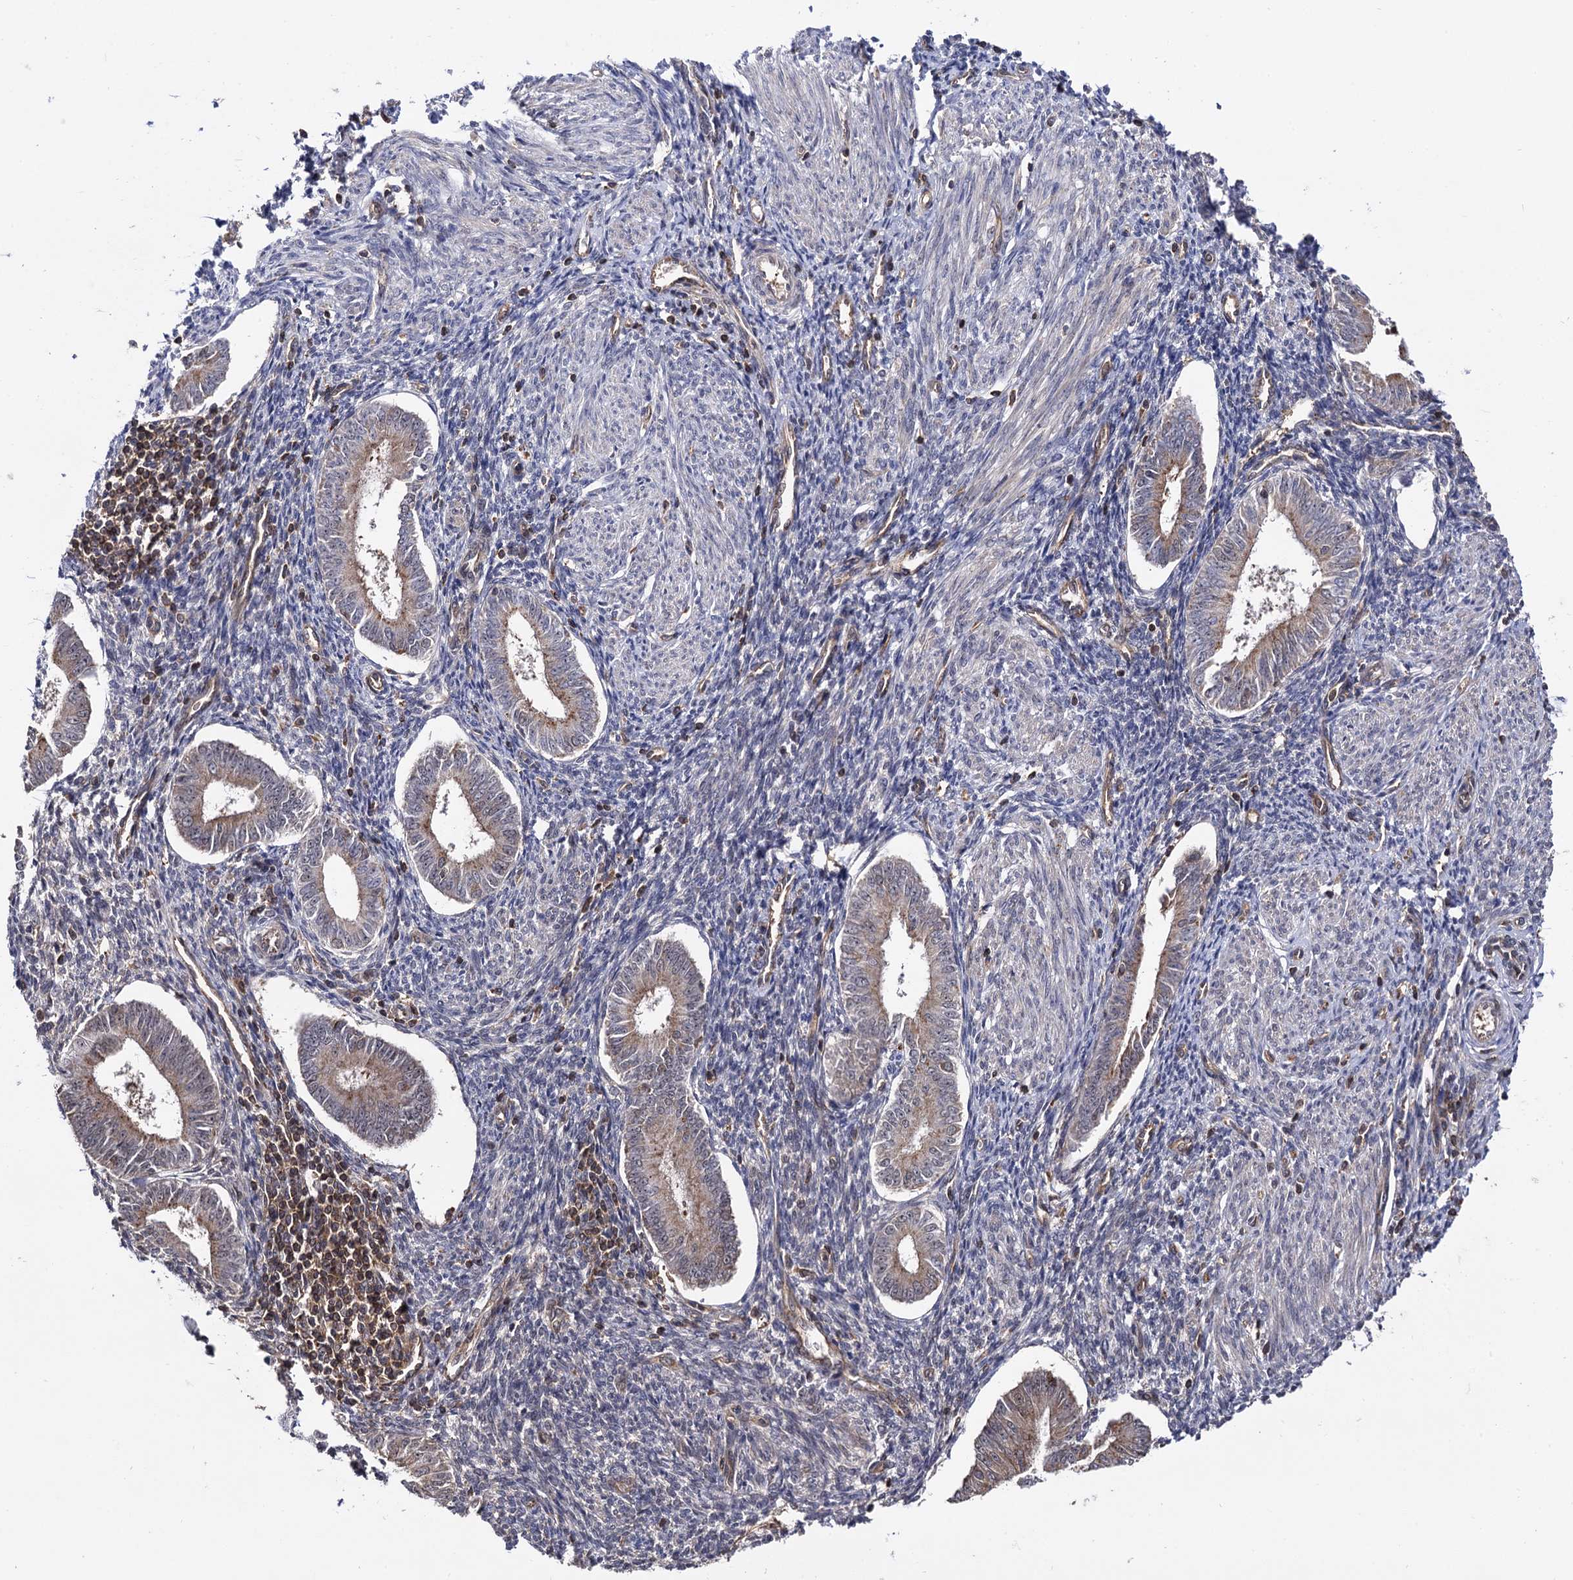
{"staining": {"intensity": "negative", "quantity": "none", "location": "none"}, "tissue": "endometrium", "cell_type": "Cells in endometrial stroma", "image_type": "normal", "snomed": [{"axis": "morphology", "description": "Normal tissue, NOS"}, {"axis": "topography", "description": "Uterus"}, {"axis": "topography", "description": "Endometrium"}], "caption": "Immunohistochemistry (IHC) histopathology image of normal endometrium stained for a protein (brown), which shows no staining in cells in endometrial stroma. The staining is performed using DAB brown chromogen with nuclei counter-stained in using hematoxylin.", "gene": "MICAL2", "patient": {"sex": "female", "age": 48}}